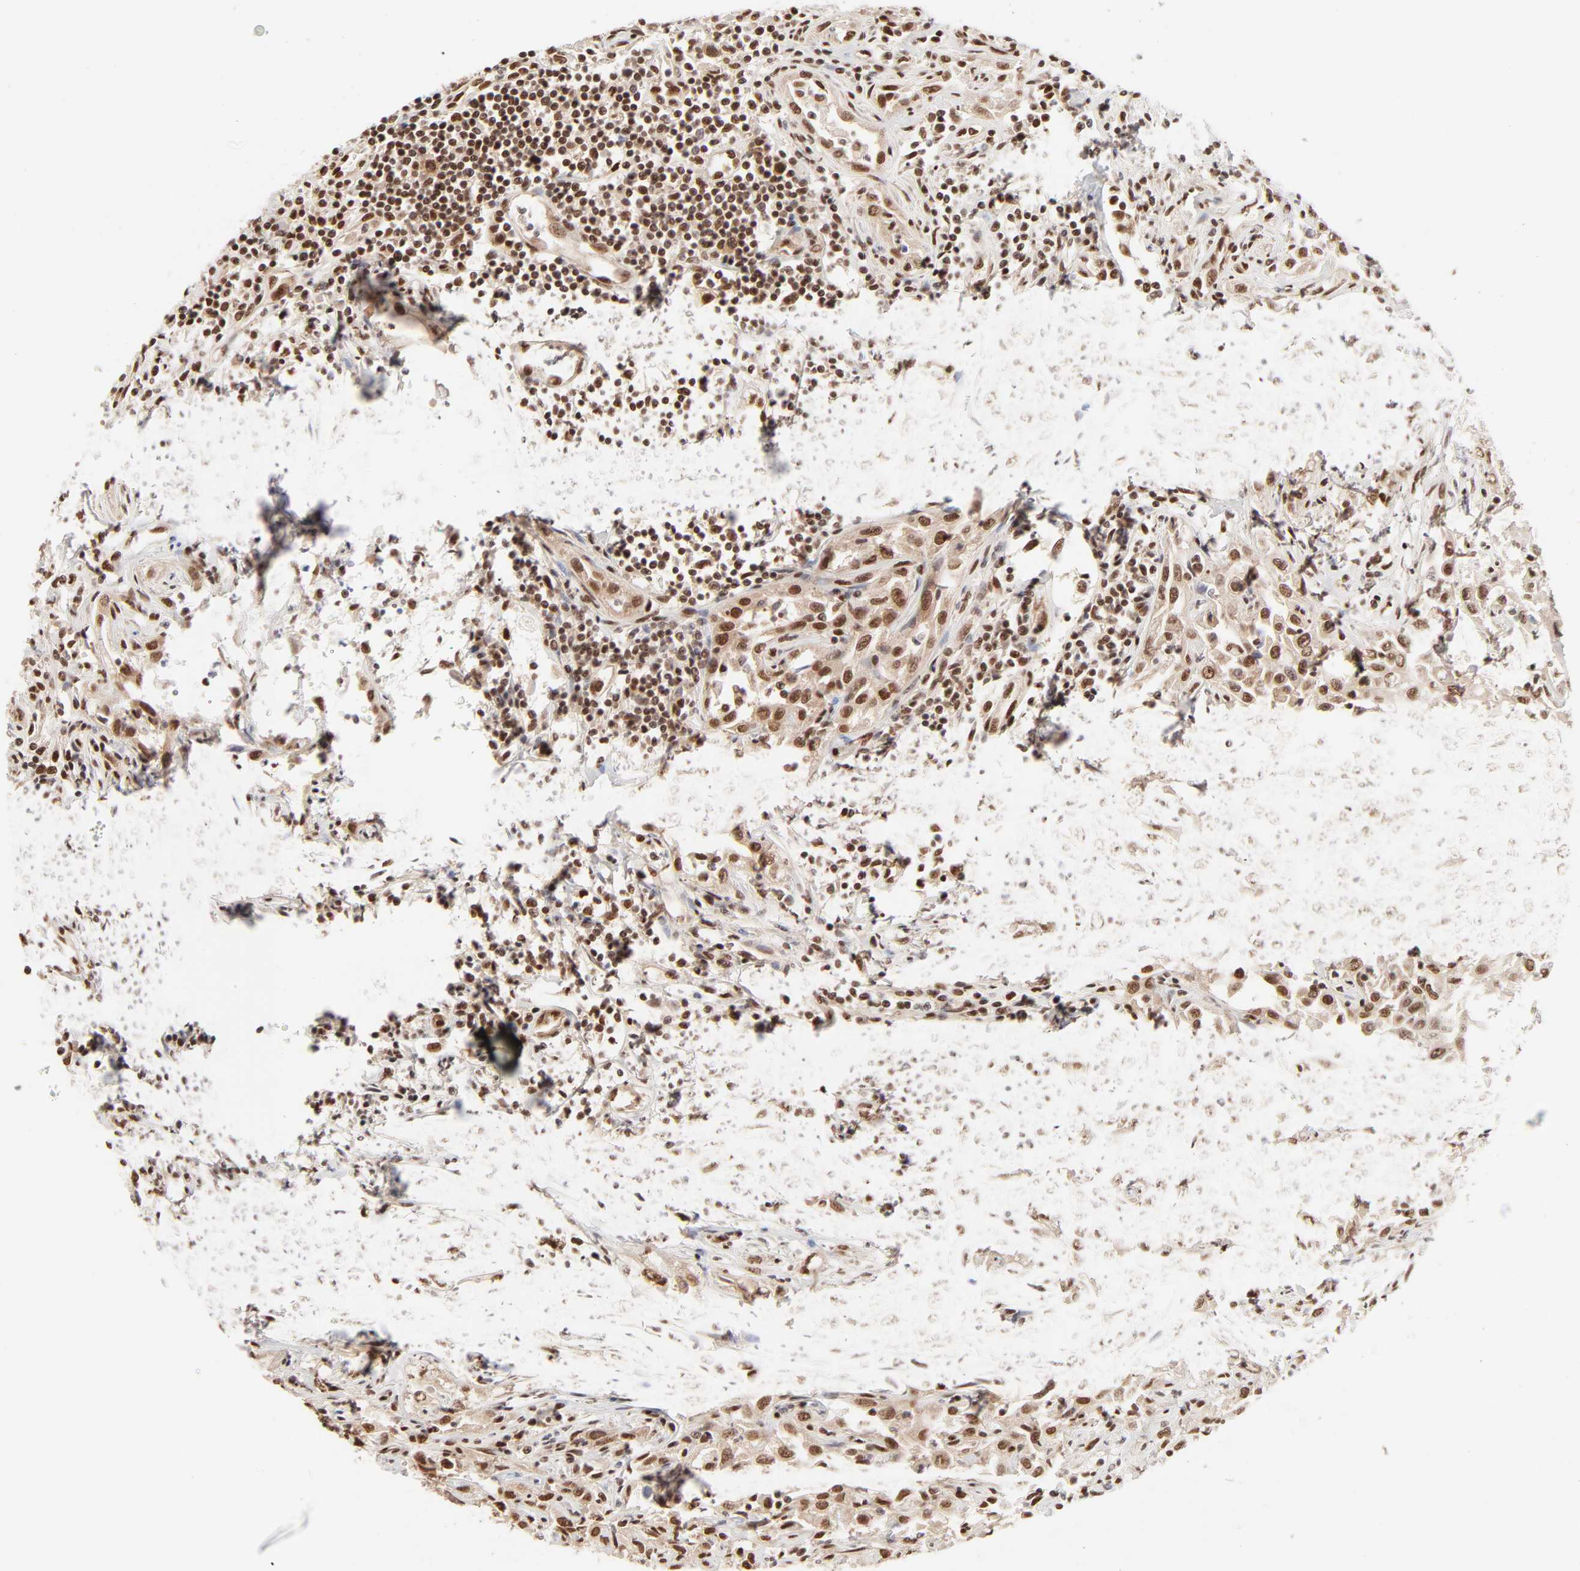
{"staining": {"intensity": "moderate", "quantity": ">75%", "location": "nuclear"}, "tissue": "head and neck cancer", "cell_type": "Tumor cells", "image_type": "cancer", "snomed": [{"axis": "morphology", "description": "Squamous cell carcinoma, NOS"}, {"axis": "topography", "description": "Oral tissue"}, {"axis": "topography", "description": "Head-Neck"}], "caption": "IHC (DAB) staining of human head and neck squamous cell carcinoma displays moderate nuclear protein staining in approximately >75% of tumor cells. The protein of interest is stained brown, and the nuclei are stained in blue (DAB (3,3'-diaminobenzidine) IHC with brightfield microscopy, high magnification).", "gene": "TARDBP", "patient": {"sex": "female", "age": 76}}